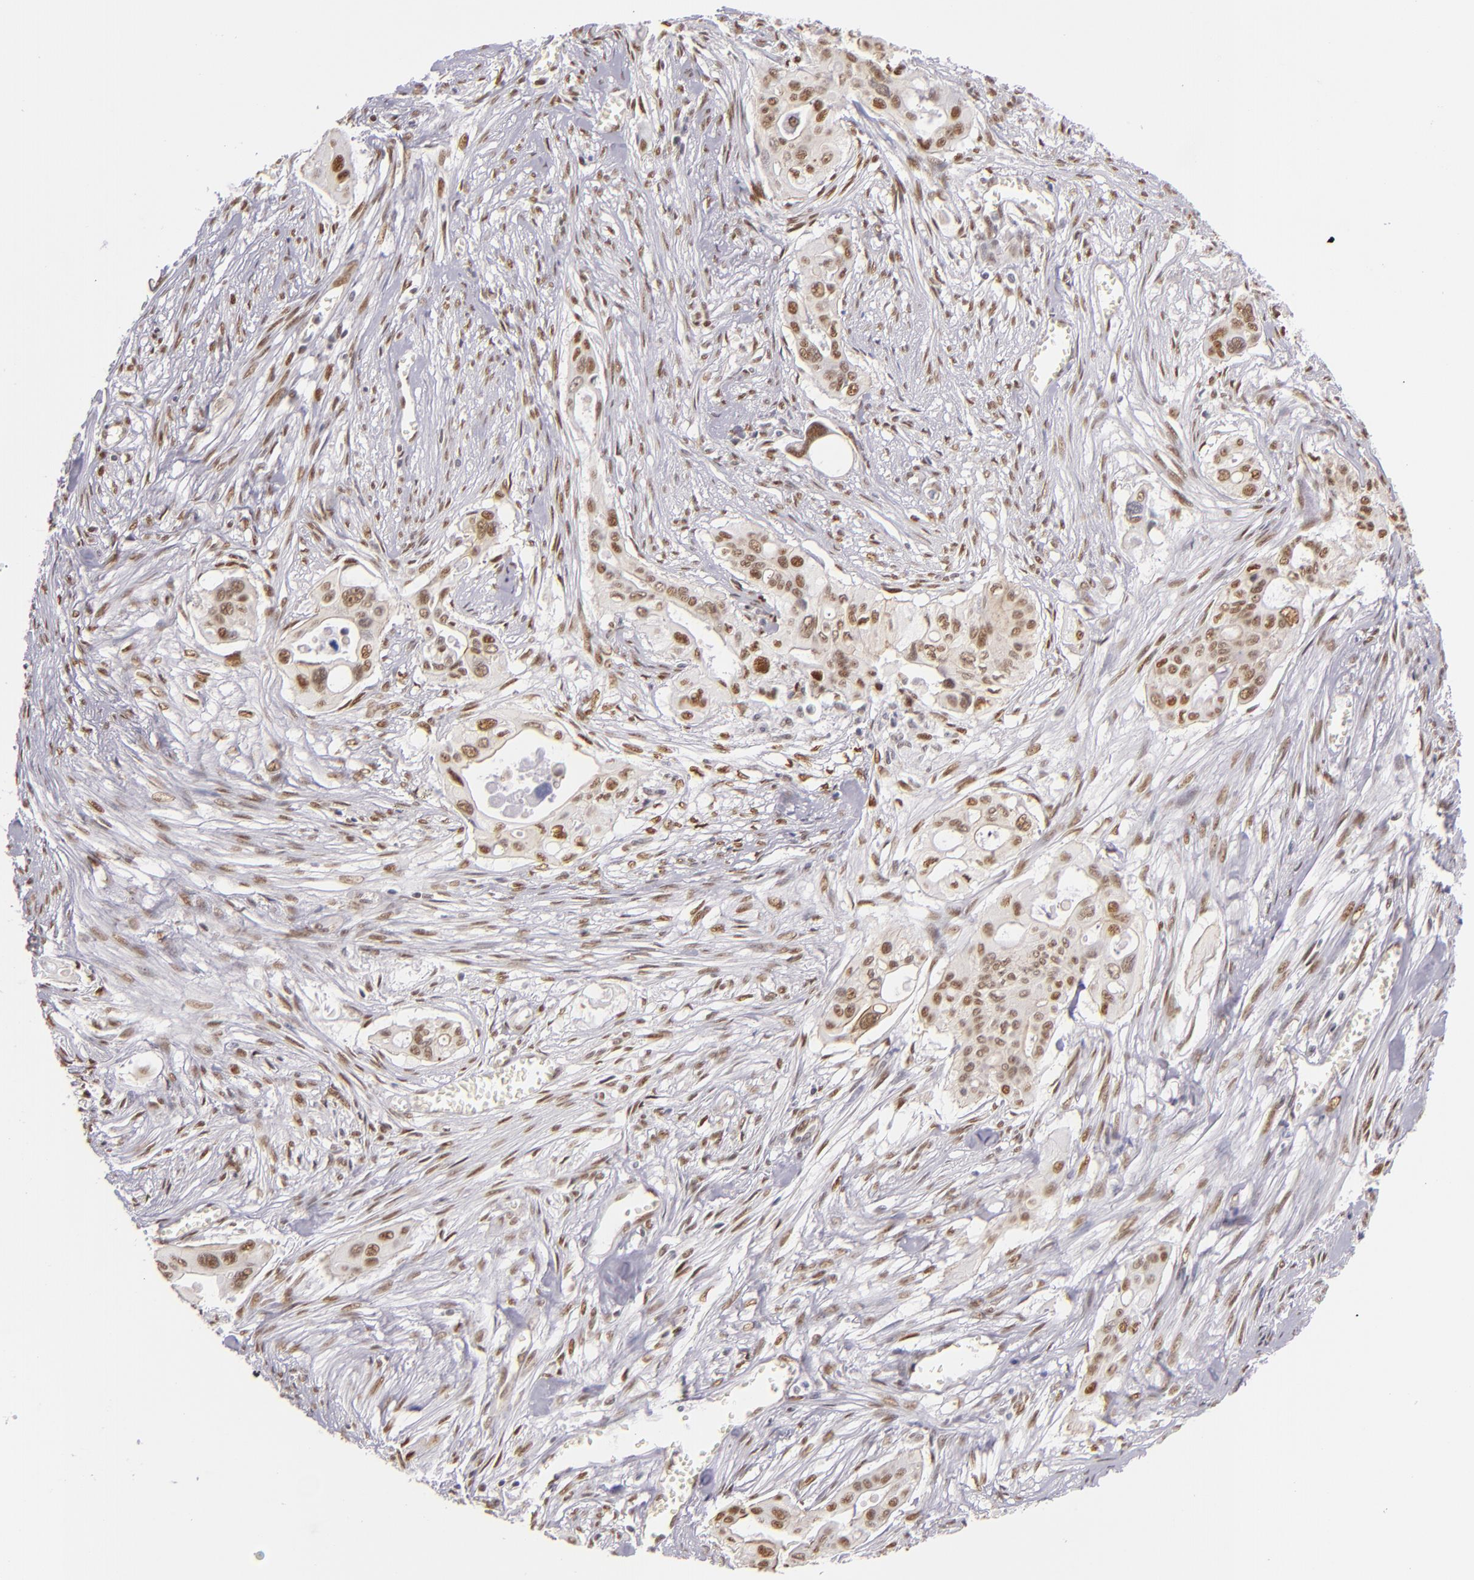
{"staining": {"intensity": "moderate", "quantity": ">75%", "location": "nuclear"}, "tissue": "pancreatic cancer", "cell_type": "Tumor cells", "image_type": "cancer", "snomed": [{"axis": "morphology", "description": "Adenocarcinoma, NOS"}, {"axis": "topography", "description": "Pancreas"}], "caption": "Pancreatic adenocarcinoma stained with immunohistochemistry (IHC) demonstrates moderate nuclear positivity in approximately >75% of tumor cells.", "gene": "NCOR2", "patient": {"sex": "male", "age": 77}}